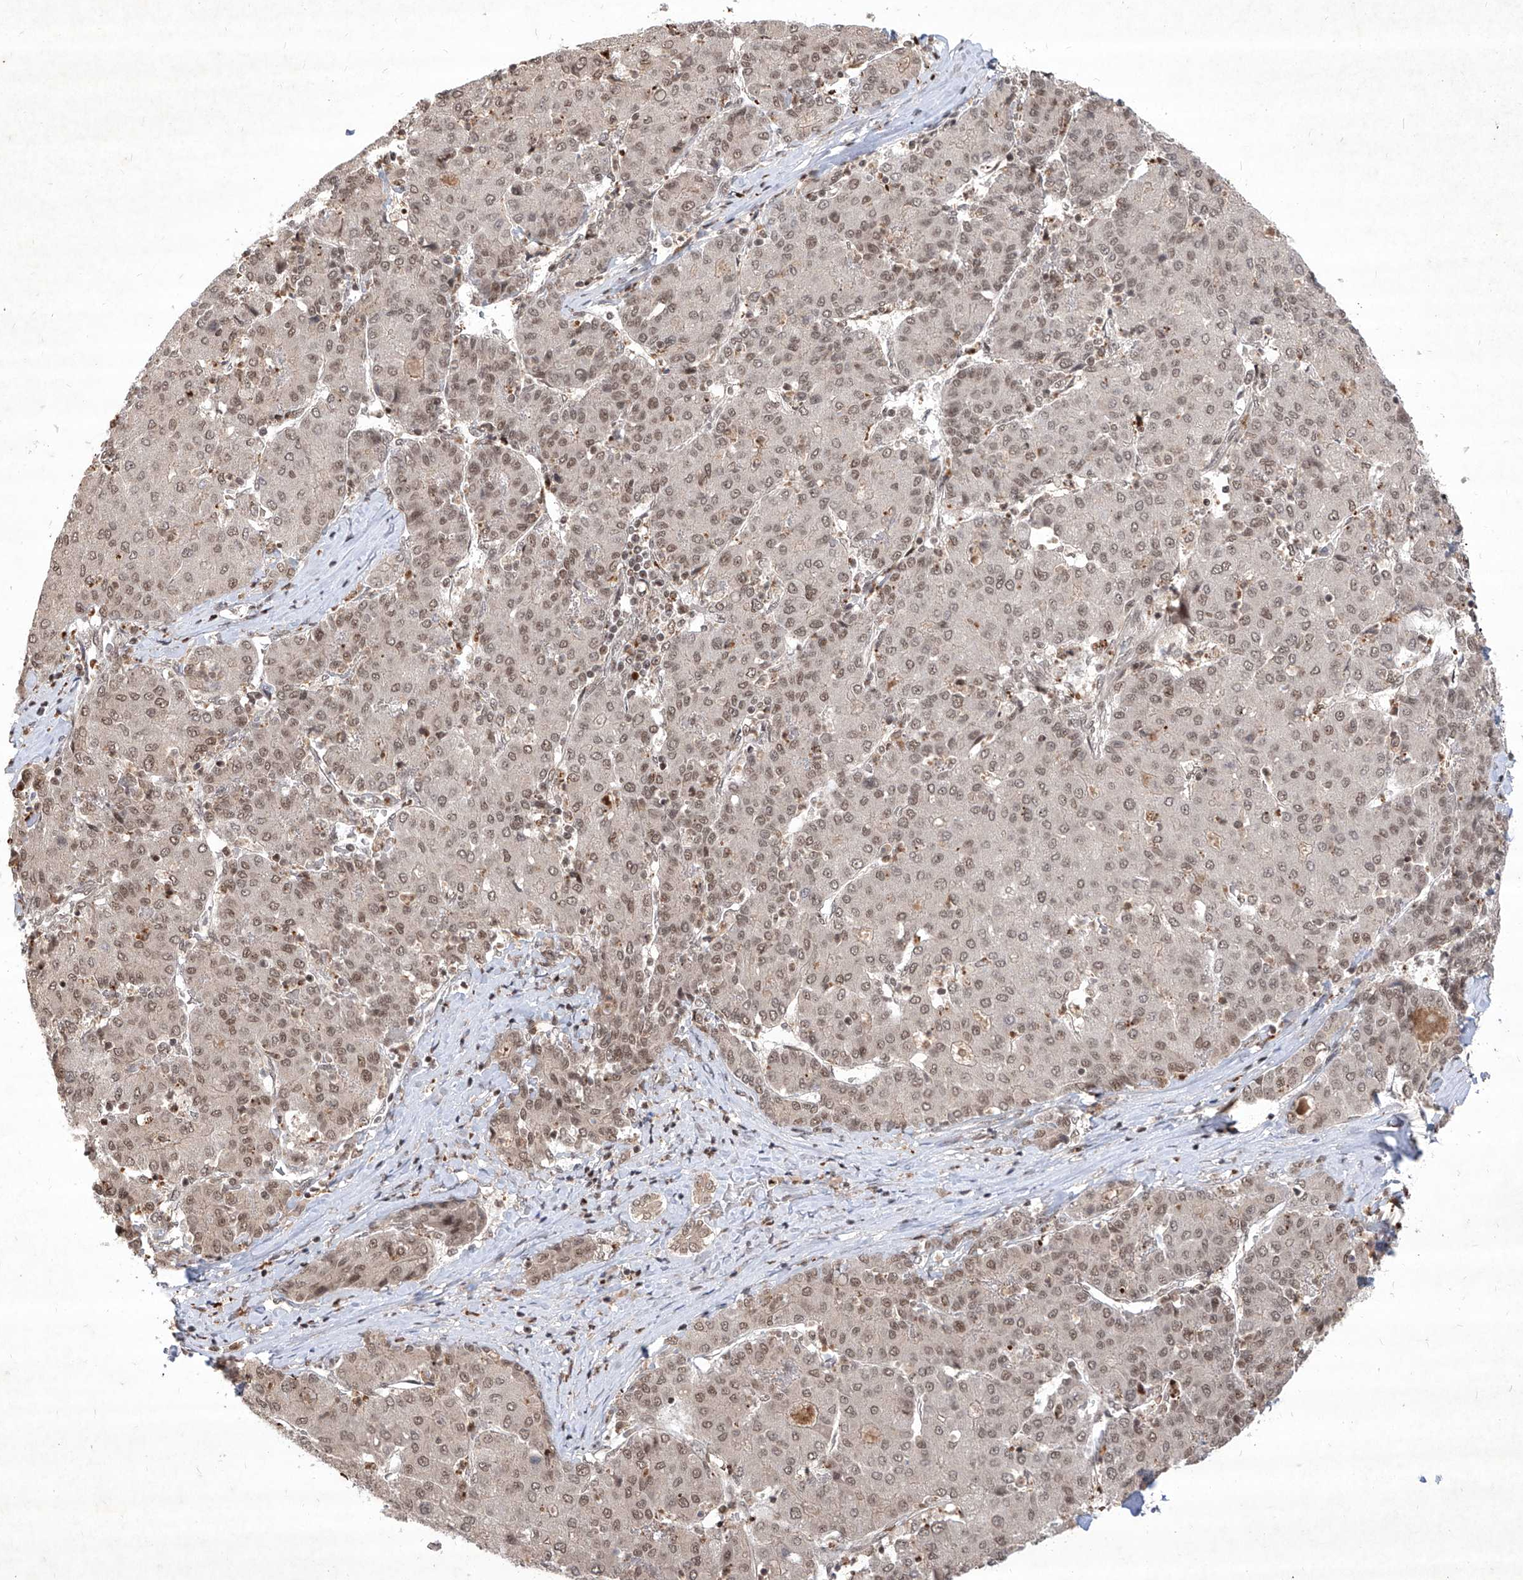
{"staining": {"intensity": "moderate", "quantity": ">75%", "location": "nuclear"}, "tissue": "liver cancer", "cell_type": "Tumor cells", "image_type": "cancer", "snomed": [{"axis": "morphology", "description": "Carcinoma, Hepatocellular, NOS"}, {"axis": "topography", "description": "Liver"}], "caption": "High-power microscopy captured an immunohistochemistry (IHC) histopathology image of liver hepatocellular carcinoma, revealing moderate nuclear expression in about >75% of tumor cells. (brown staining indicates protein expression, while blue staining denotes nuclei).", "gene": "IRF2", "patient": {"sex": "male", "age": 65}}